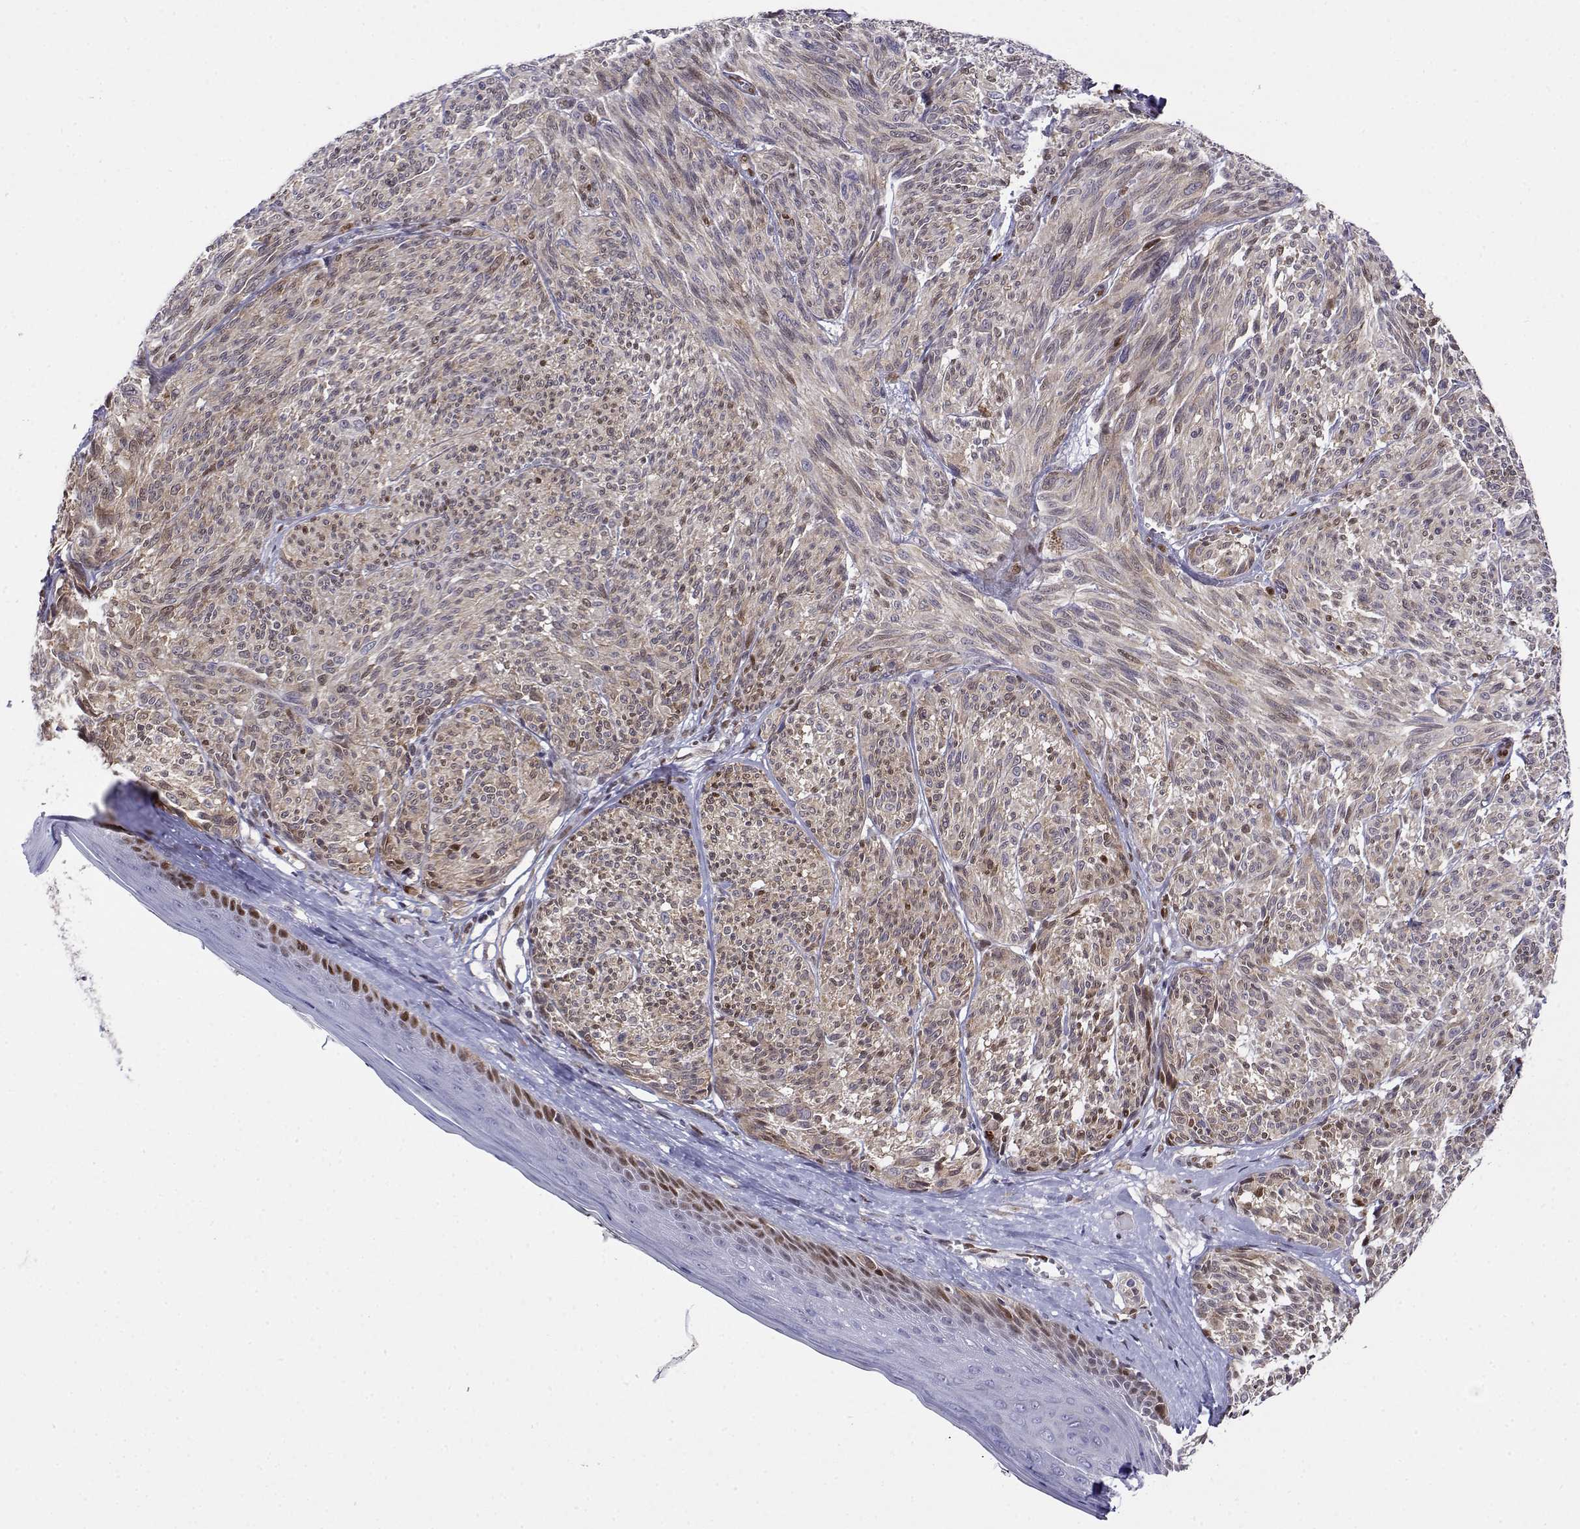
{"staining": {"intensity": "weak", "quantity": "<25%", "location": "cytoplasmic/membranous,nuclear"}, "tissue": "melanoma", "cell_type": "Tumor cells", "image_type": "cancer", "snomed": [{"axis": "morphology", "description": "Malignant melanoma, NOS"}, {"axis": "topography", "description": "Skin"}], "caption": "Immunohistochemistry (IHC) micrograph of neoplastic tissue: malignant melanoma stained with DAB shows no significant protein expression in tumor cells.", "gene": "ERF", "patient": {"sex": "male", "age": 79}}